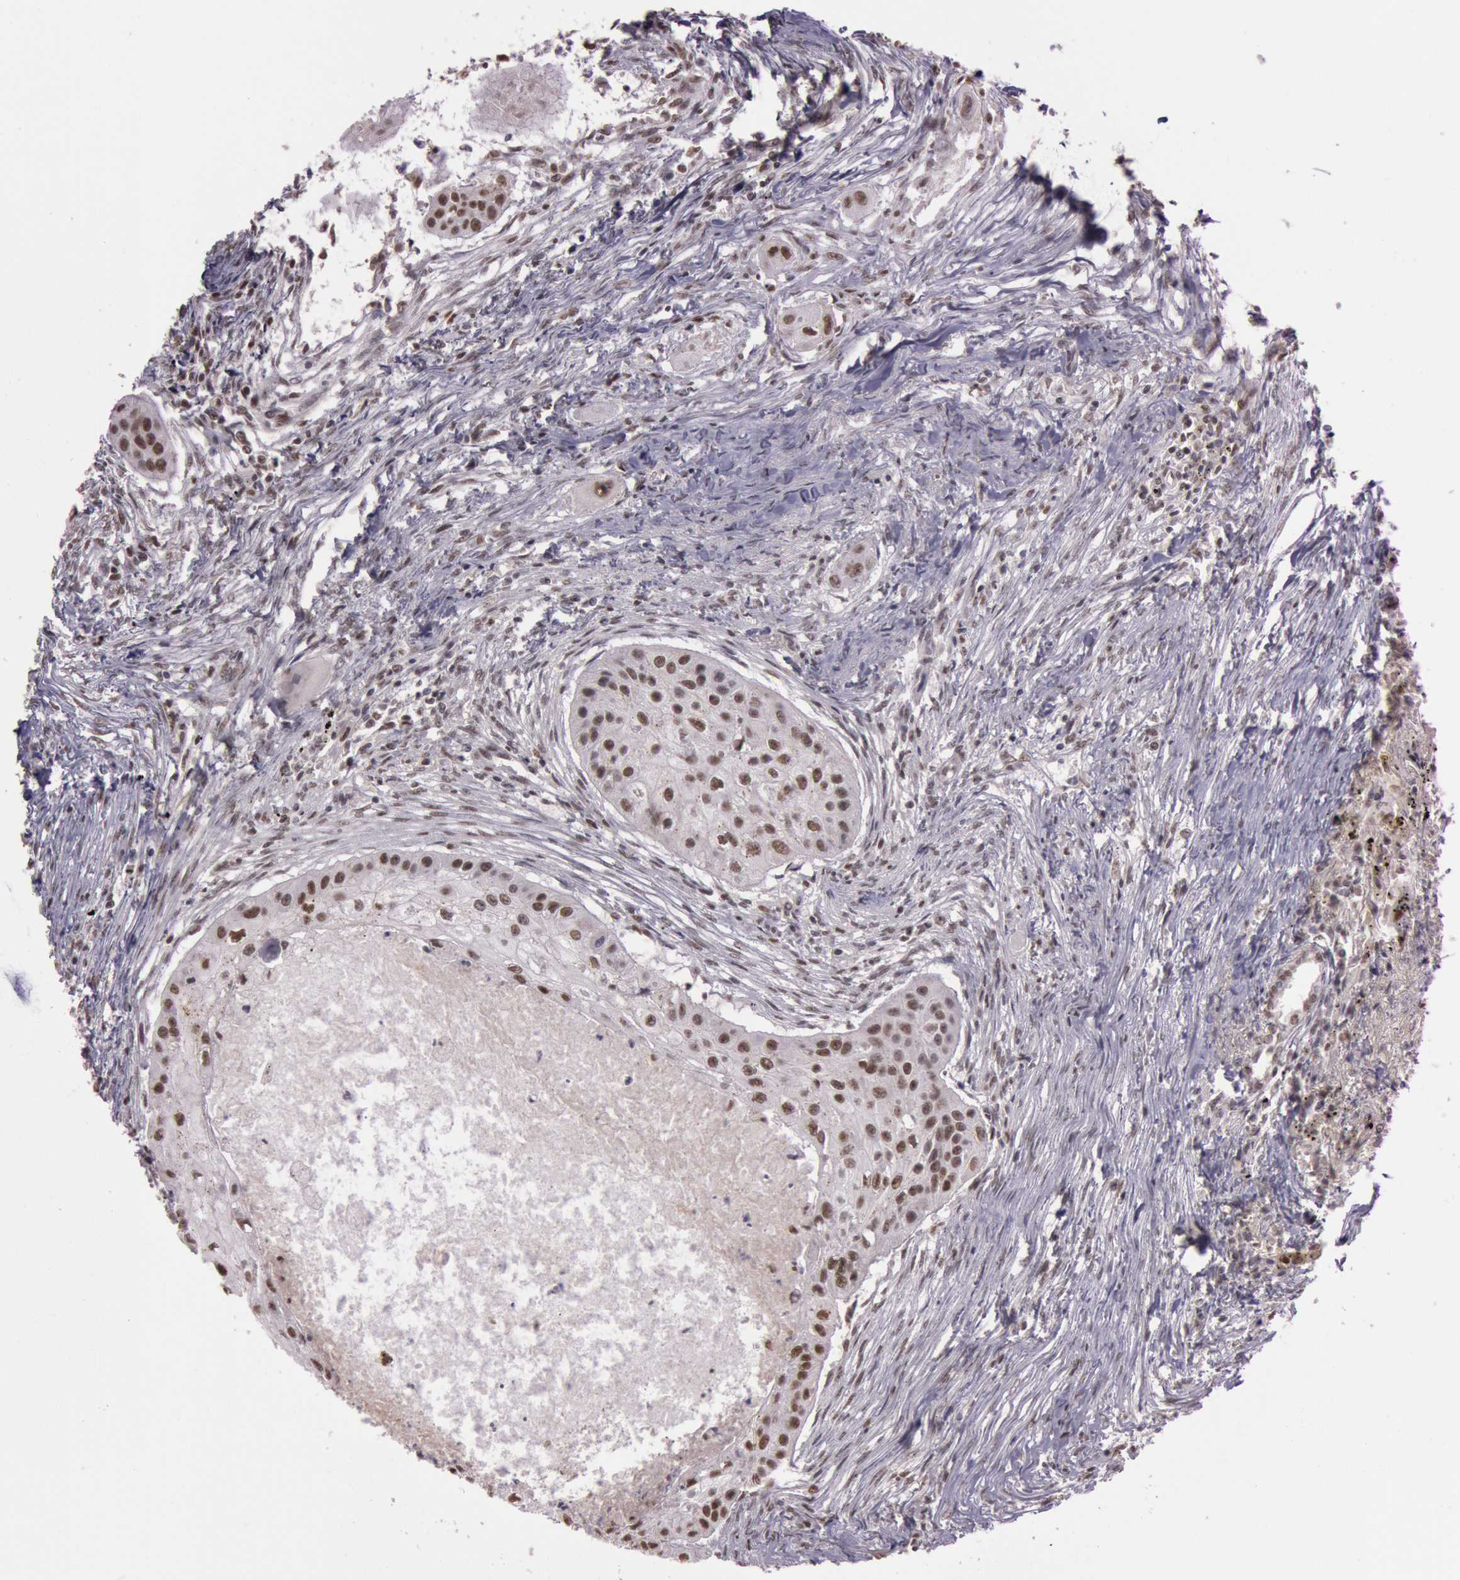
{"staining": {"intensity": "moderate", "quantity": "25%-75%", "location": "nuclear"}, "tissue": "lung cancer", "cell_type": "Tumor cells", "image_type": "cancer", "snomed": [{"axis": "morphology", "description": "Squamous cell carcinoma, NOS"}, {"axis": "topography", "description": "Lung"}], "caption": "A photomicrograph of lung cancer (squamous cell carcinoma) stained for a protein reveals moderate nuclear brown staining in tumor cells.", "gene": "TASL", "patient": {"sex": "male", "age": 71}}